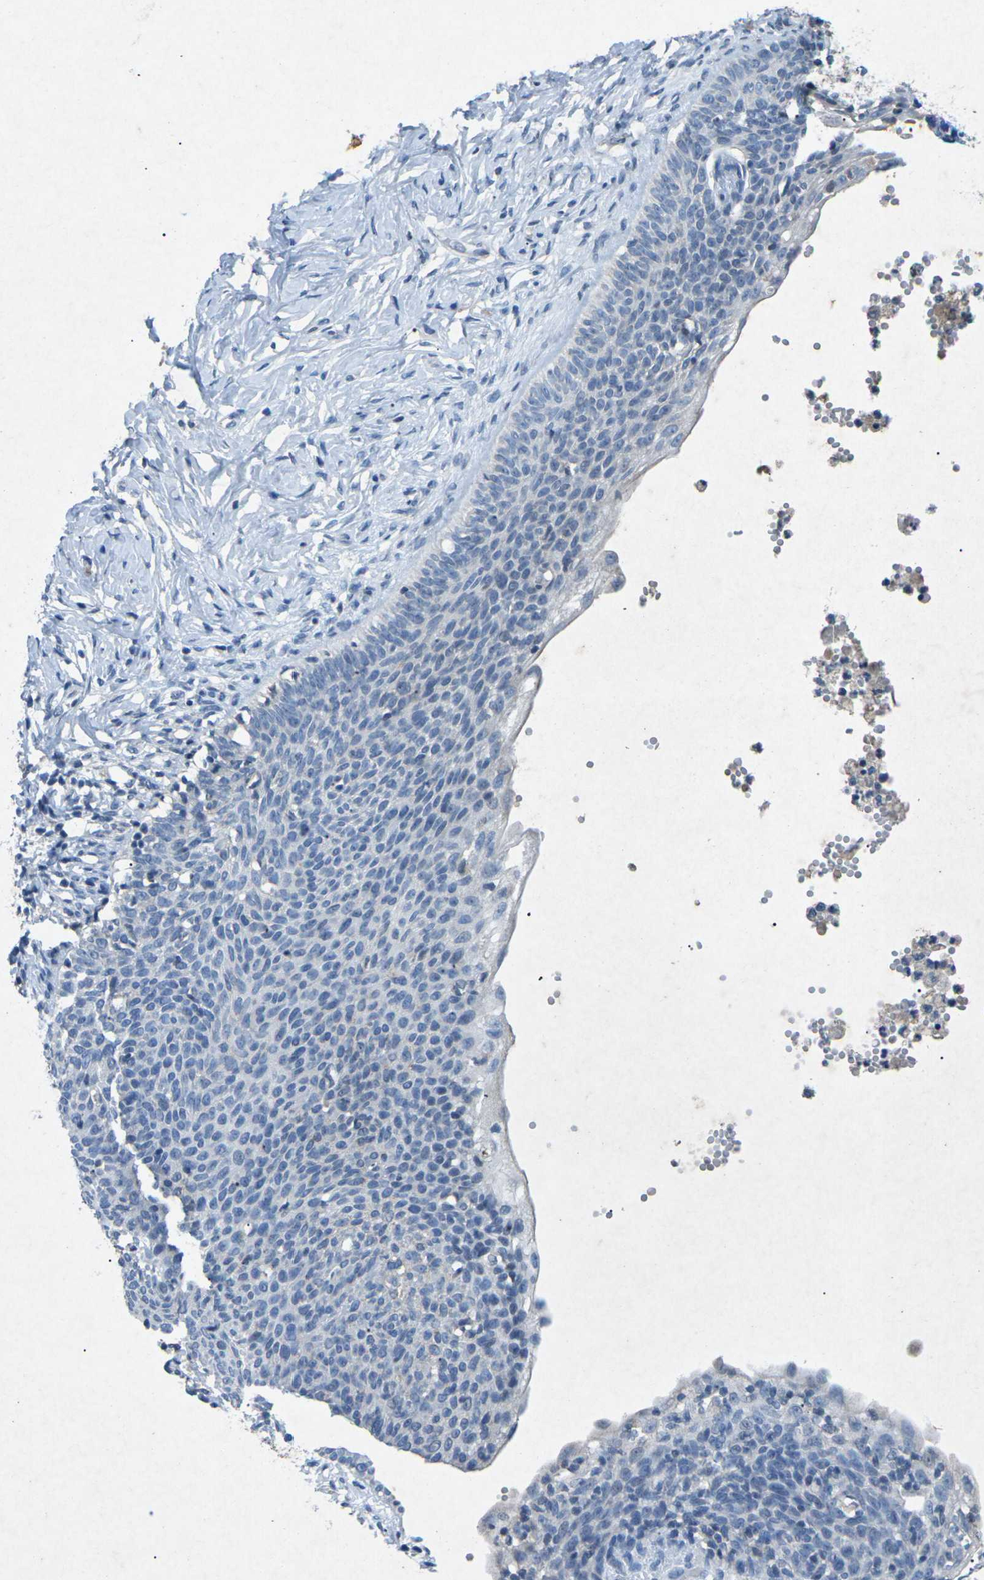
{"staining": {"intensity": "negative", "quantity": "none", "location": "none"}, "tissue": "skin cancer", "cell_type": "Tumor cells", "image_type": "cancer", "snomed": [{"axis": "morphology", "description": "Normal tissue, NOS"}, {"axis": "morphology", "description": "Basal cell carcinoma"}, {"axis": "topography", "description": "Skin"}], "caption": "This is an IHC histopathology image of human basal cell carcinoma (skin). There is no expression in tumor cells.", "gene": "A1BG", "patient": {"sex": "male", "age": 87}}